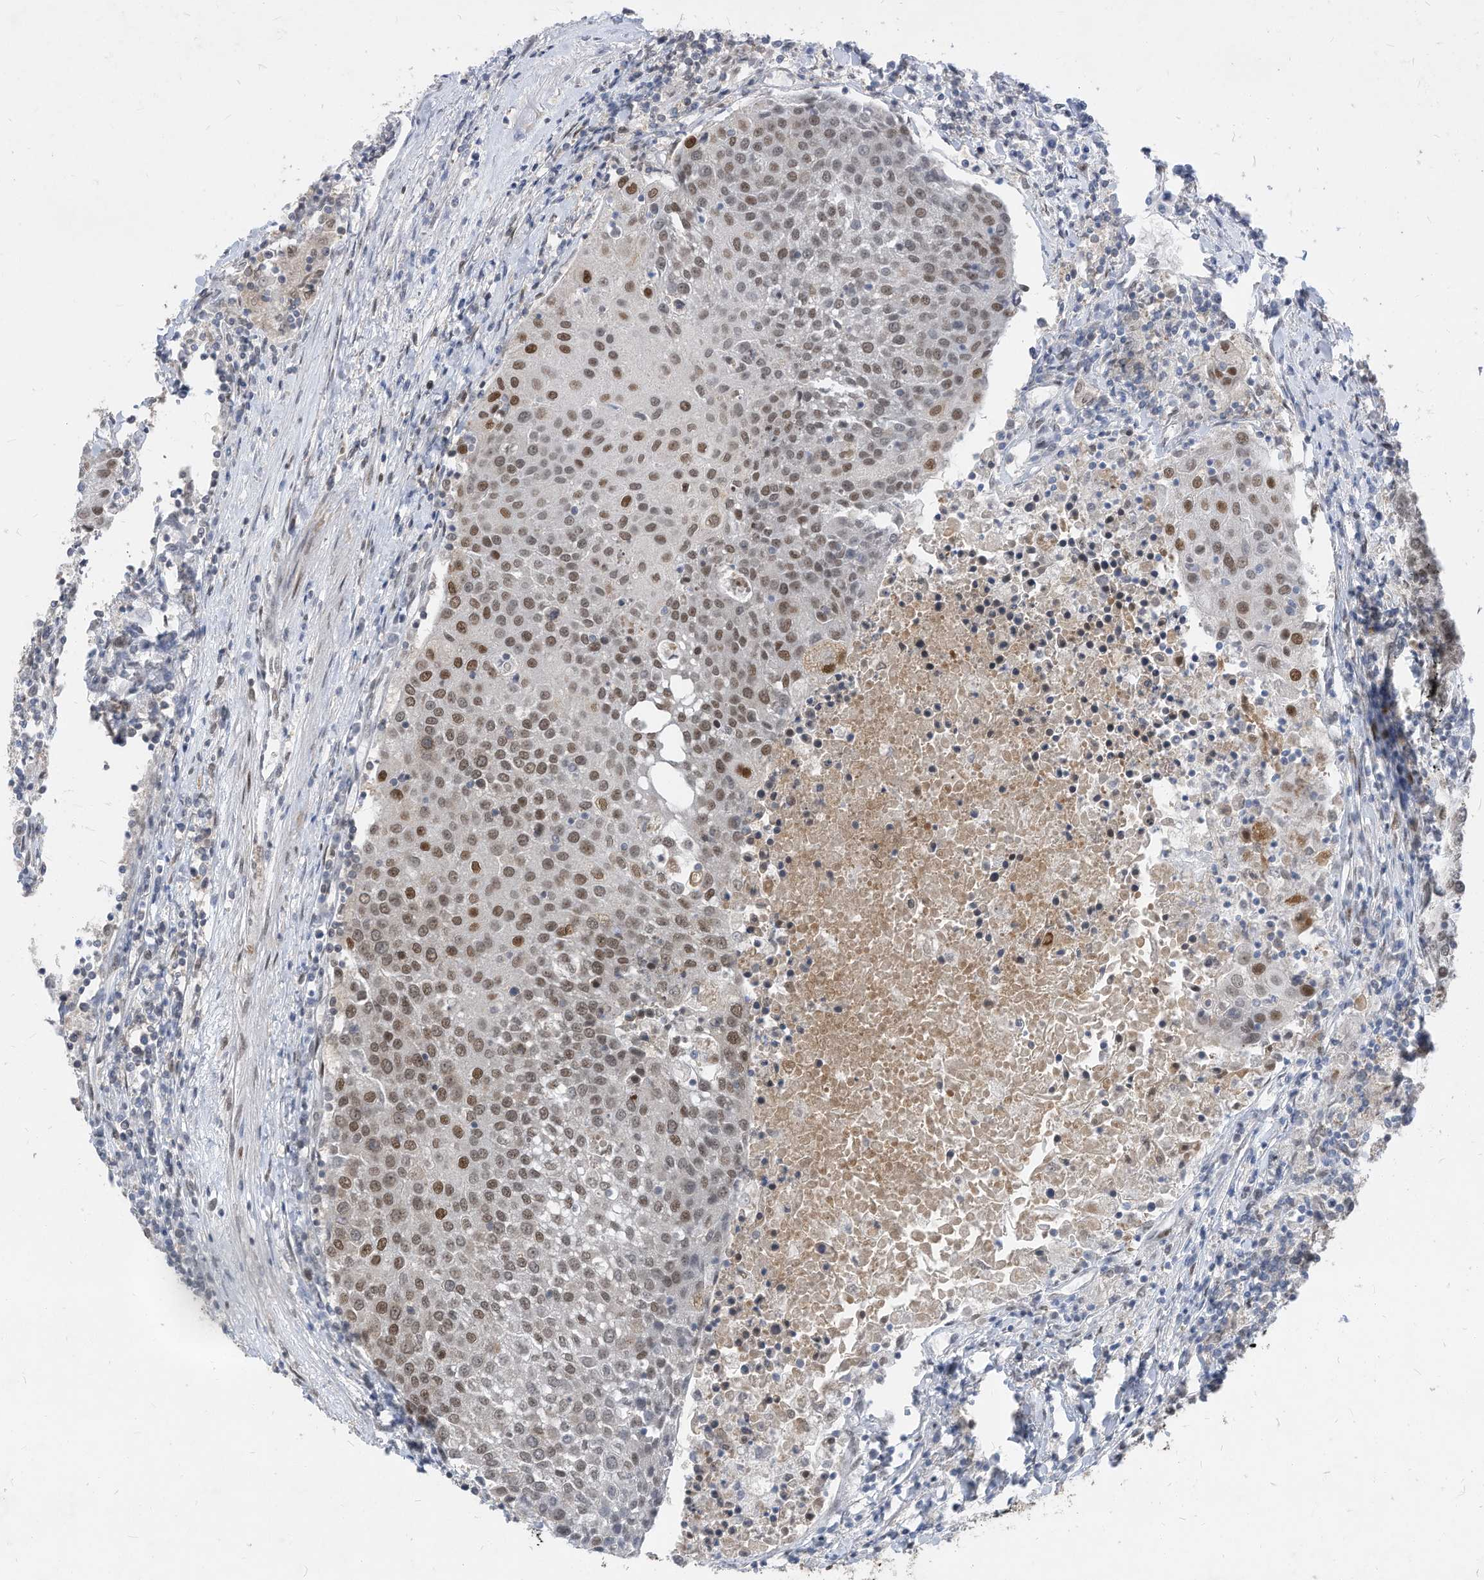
{"staining": {"intensity": "moderate", "quantity": ">75%", "location": "nuclear"}, "tissue": "urothelial cancer", "cell_type": "Tumor cells", "image_type": "cancer", "snomed": [{"axis": "morphology", "description": "Urothelial carcinoma, High grade"}, {"axis": "topography", "description": "Urinary bladder"}], "caption": "Approximately >75% of tumor cells in urothelial cancer display moderate nuclear protein positivity as visualized by brown immunohistochemical staining.", "gene": "KPNB1", "patient": {"sex": "female", "age": 85}}